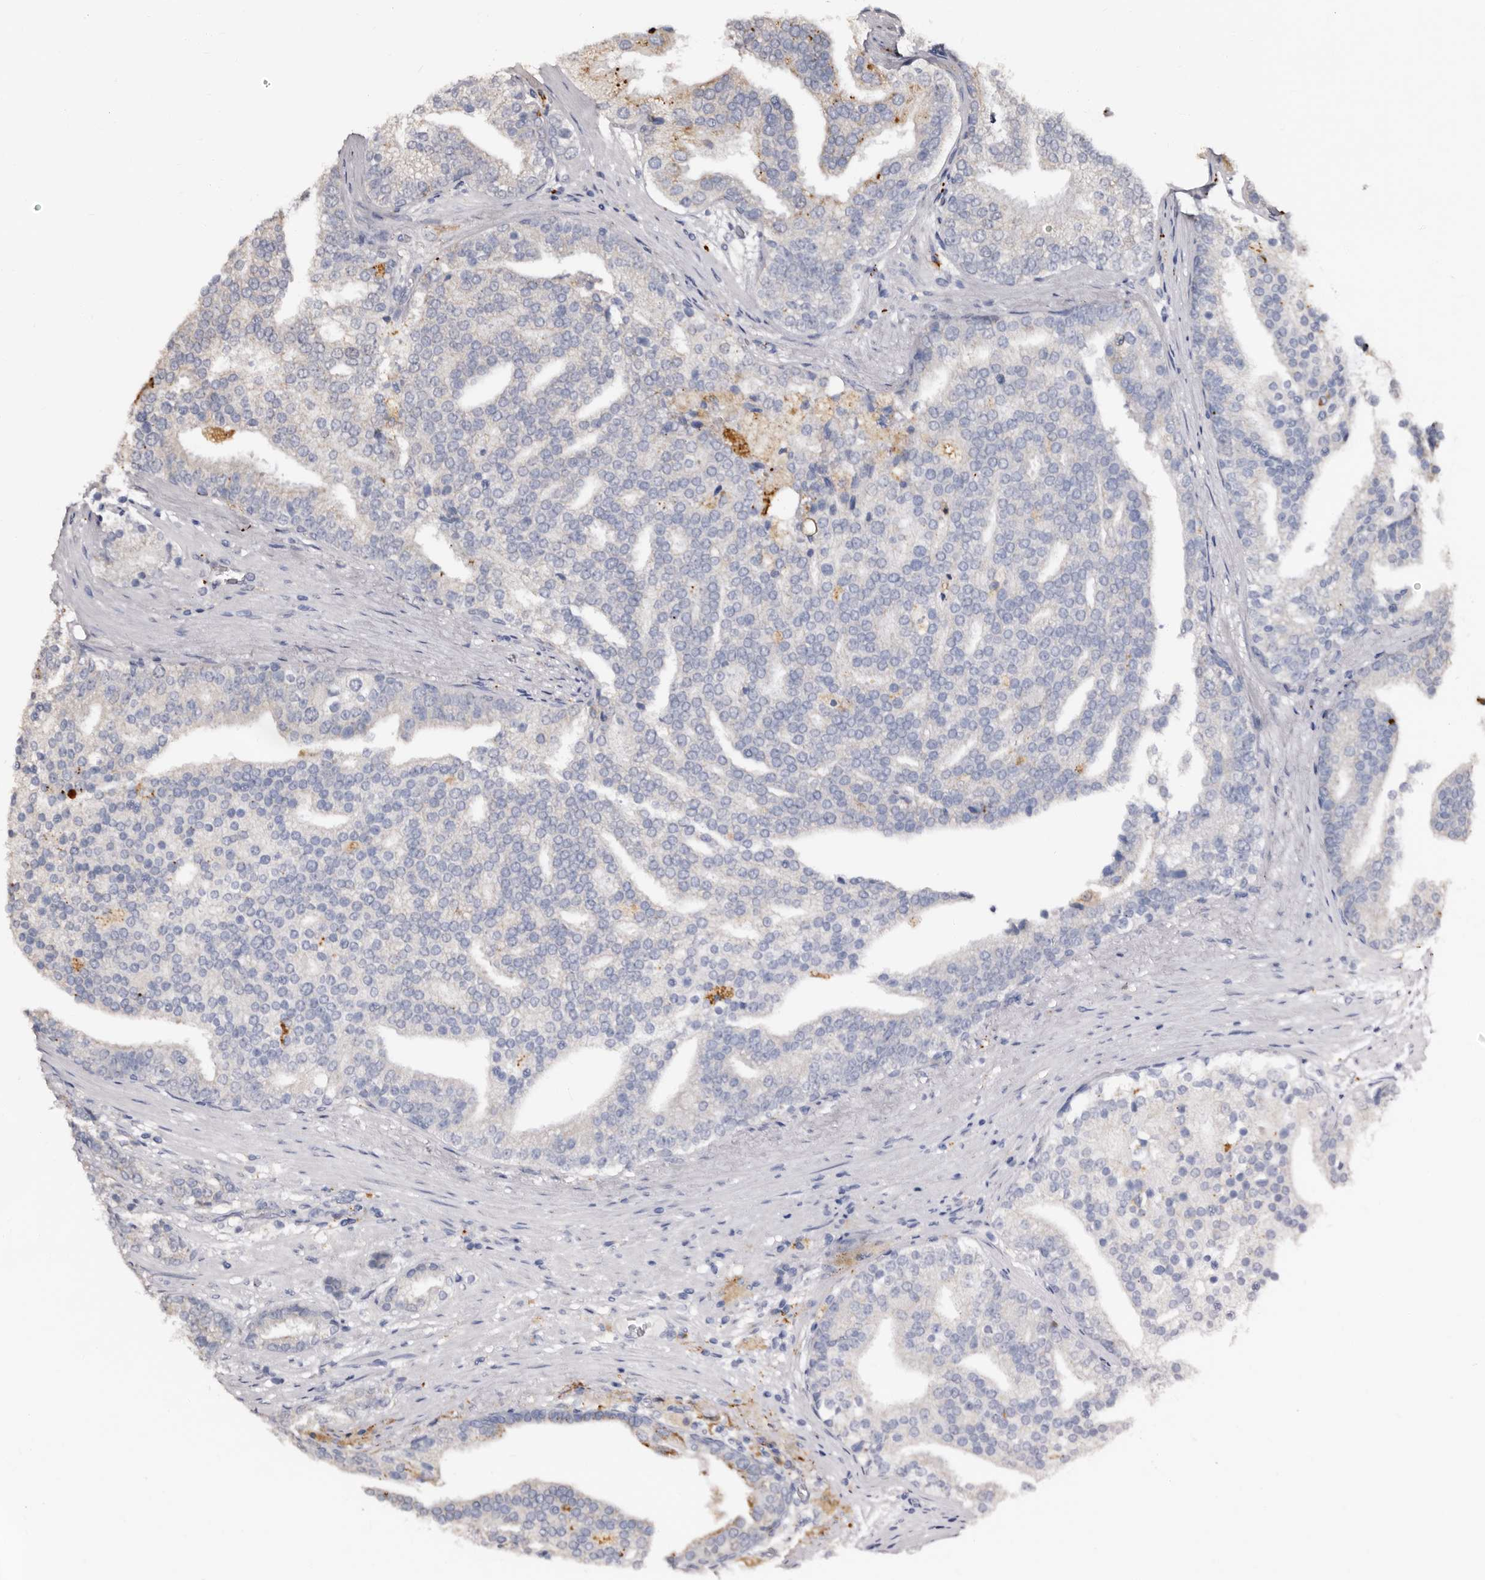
{"staining": {"intensity": "weak", "quantity": "<25%", "location": "cytoplasmic/membranous"}, "tissue": "prostate cancer", "cell_type": "Tumor cells", "image_type": "cancer", "snomed": [{"axis": "morphology", "description": "Adenocarcinoma, Low grade"}, {"axis": "topography", "description": "Prostate"}], "caption": "Prostate low-grade adenocarcinoma was stained to show a protein in brown. There is no significant staining in tumor cells. (DAB IHC with hematoxylin counter stain).", "gene": "PTAFR", "patient": {"sex": "male", "age": 67}}